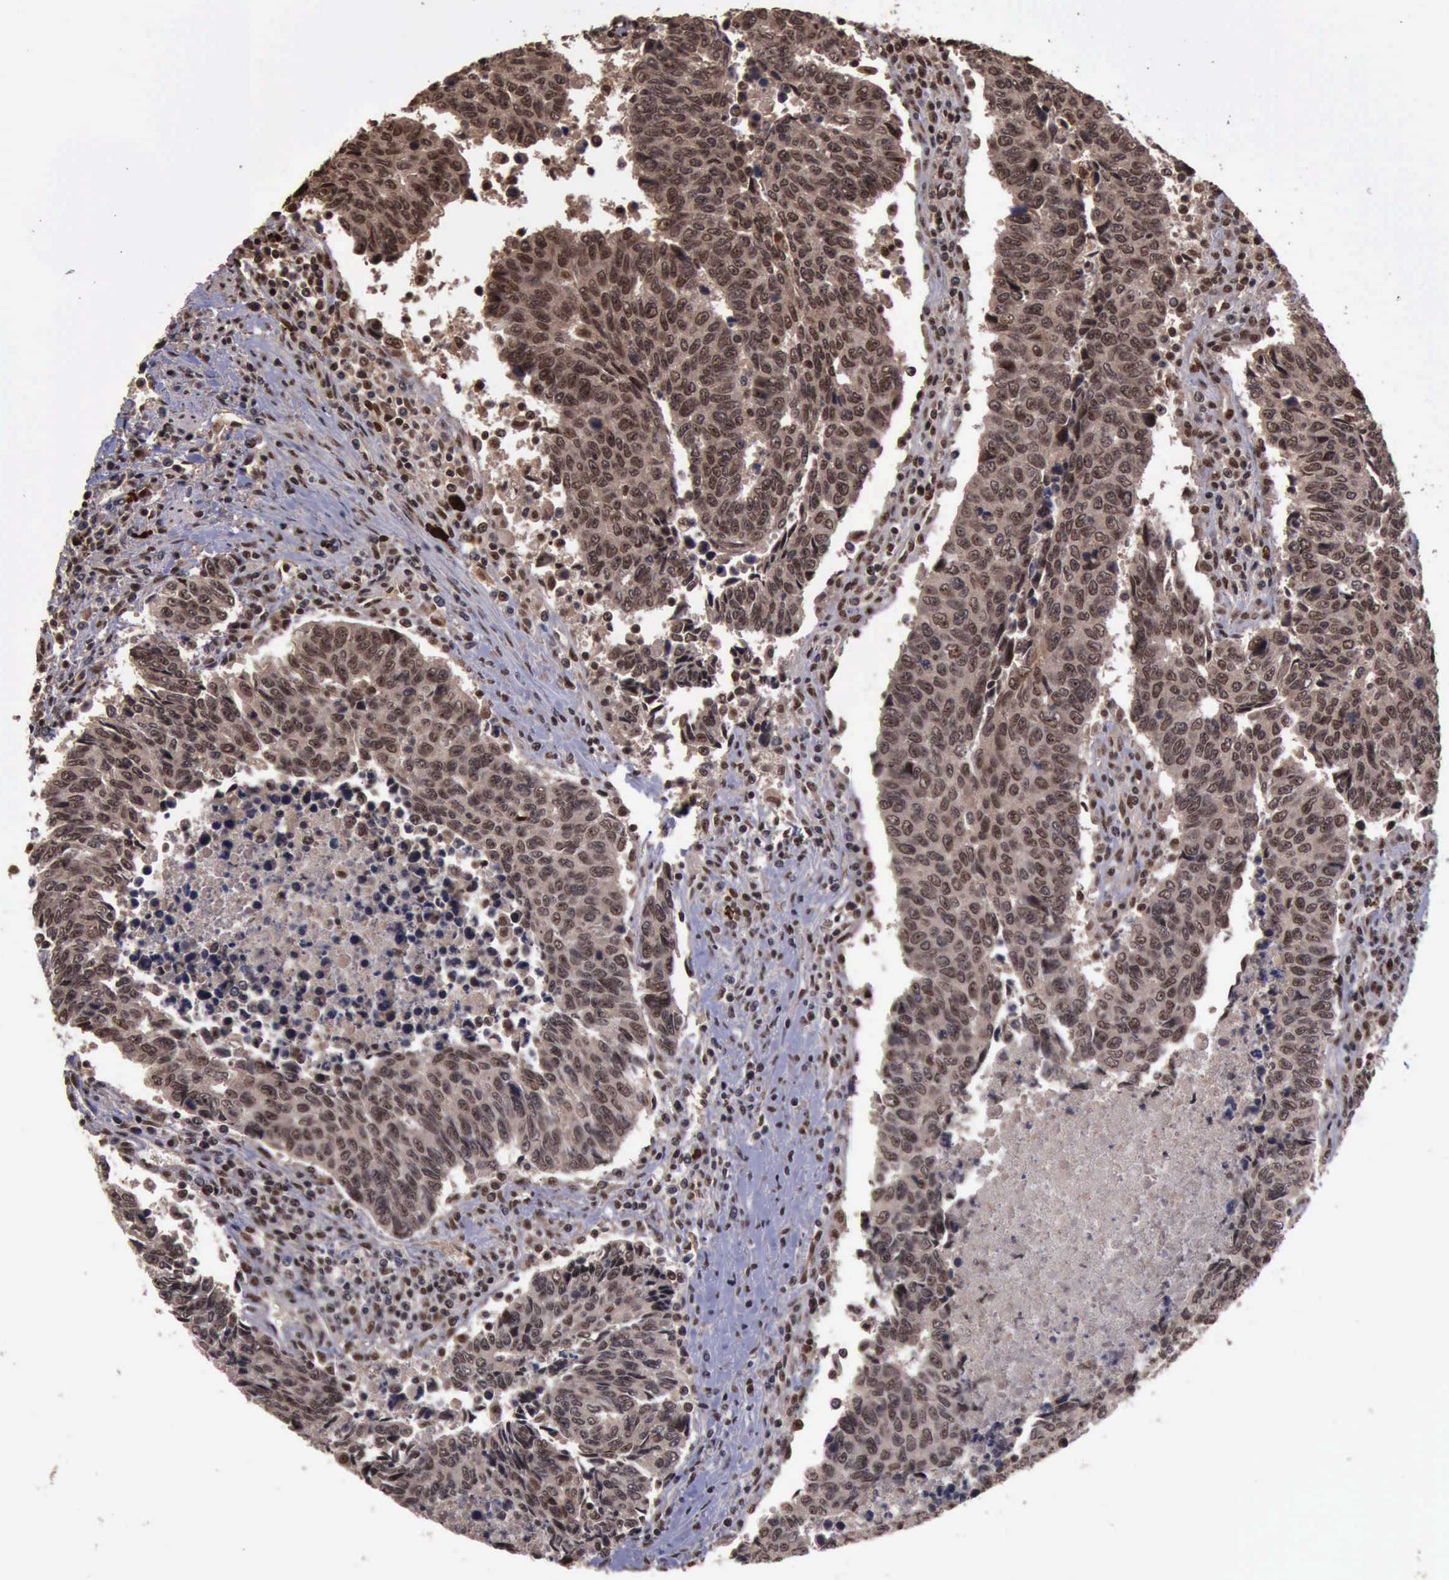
{"staining": {"intensity": "moderate", "quantity": ">75%", "location": "cytoplasmic/membranous,nuclear"}, "tissue": "urothelial cancer", "cell_type": "Tumor cells", "image_type": "cancer", "snomed": [{"axis": "morphology", "description": "Urothelial carcinoma, High grade"}, {"axis": "topography", "description": "Urinary bladder"}], "caption": "DAB (3,3'-diaminobenzidine) immunohistochemical staining of human urothelial carcinoma (high-grade) demonstrates moderate cytoplasmic/membranous and nuclear protein expression in about >75% of tumor cells.", "gene": "TRMT2A", "patient": {"sex": "male", "age": 86}}